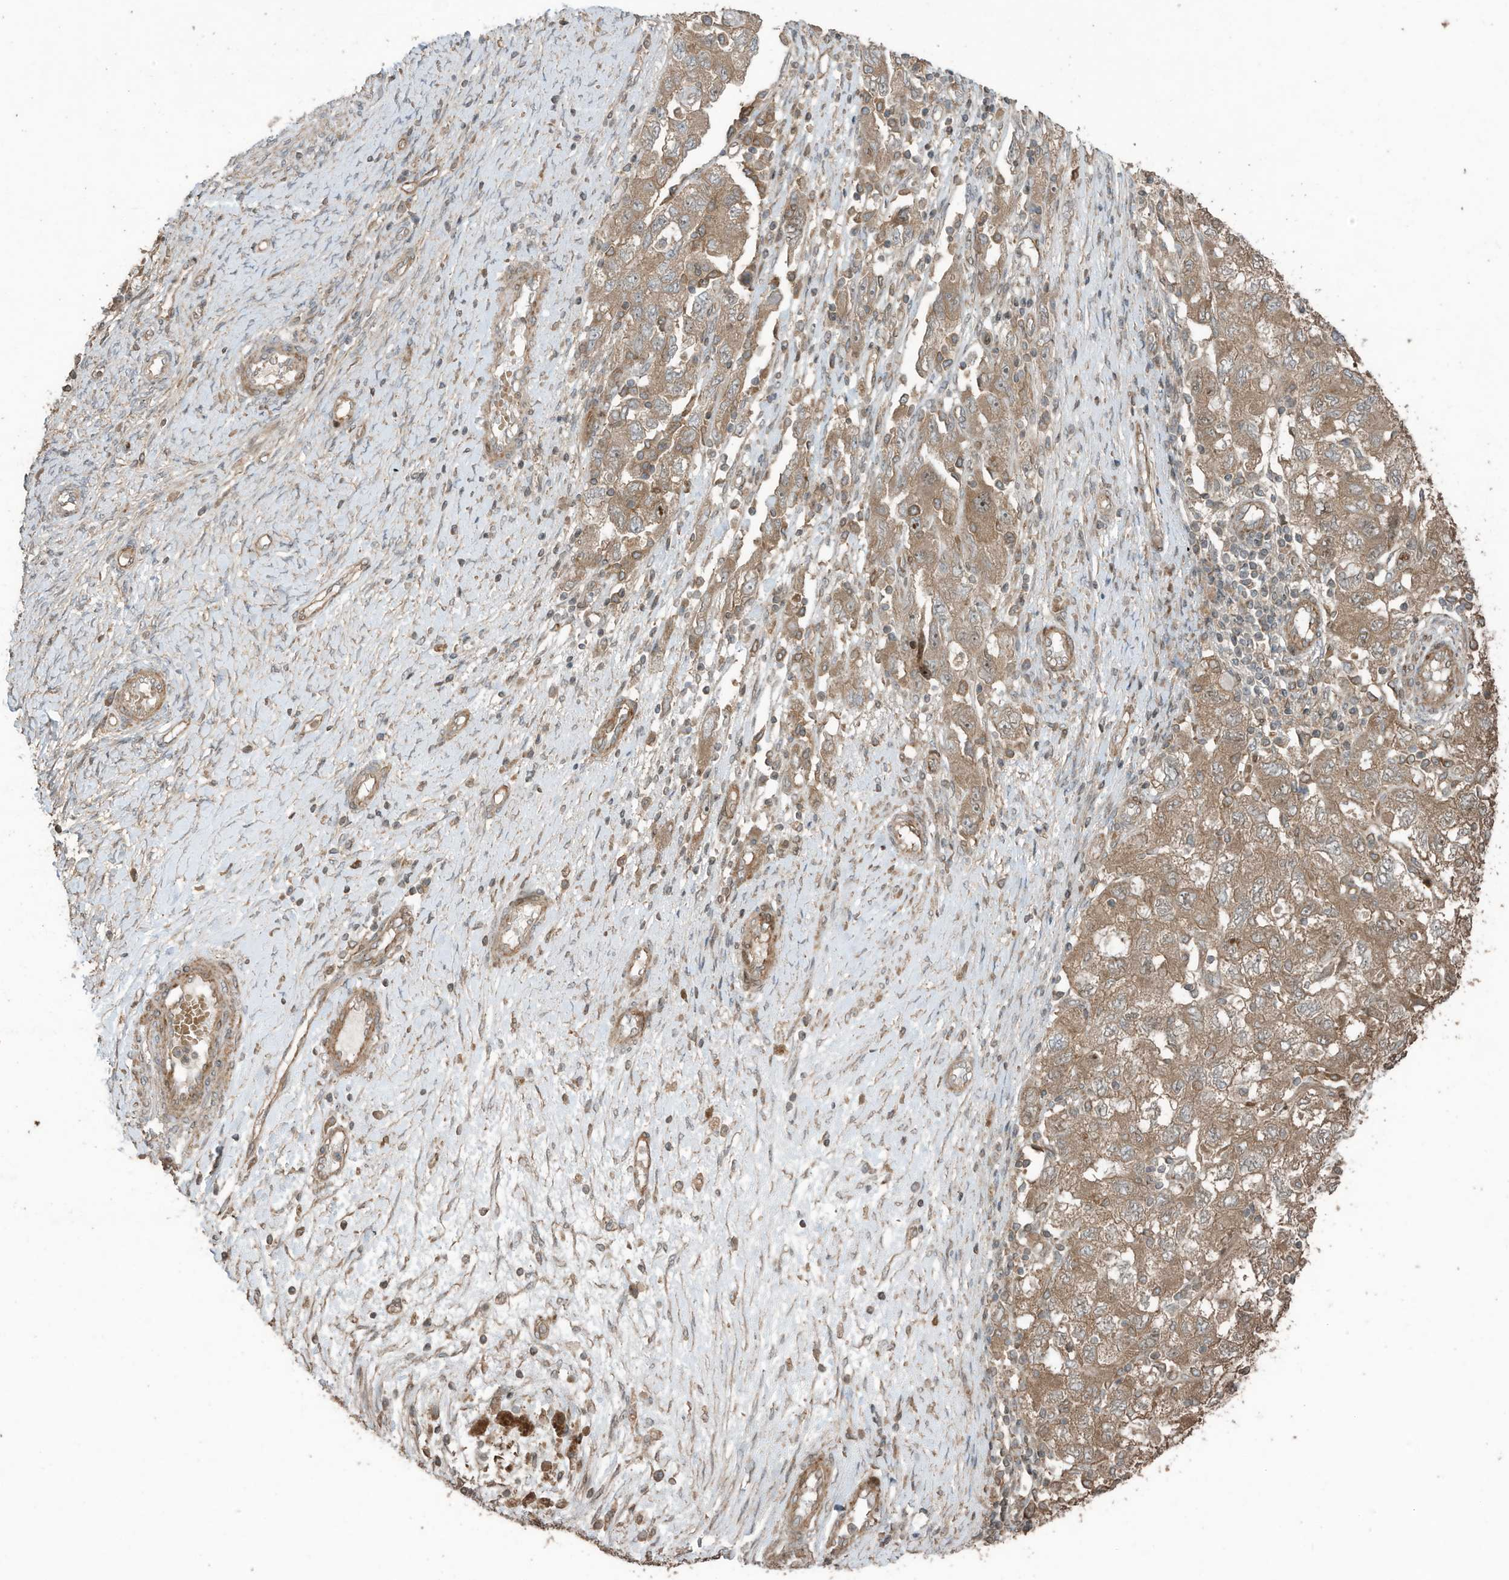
{"staining": {"intensity": "moderate", "quantity": ">75%", "location": "cytoplasmic/membranous"}, "tissue": "ovarian cancer", "cell_type": "Tumor cells", "image_type": "cancer", "snomed": [{"axis": "morphology", "description": "Carcinoma, NOS"}, {"axis": "morphology", "description": "Cystadenocarcinoma, serous, NOS"}, {"axis": "topography", "description": "Ovary"}], "caption": "About >75% of tumor cells in ovarian cancer (serous cystadenocarcinoma) reveal moderate cytoplasmic/membranous protein expression as visualized by brown immunohistochemical staining.", "gene": "ZNF653", "patient": {"sex": "female", "age": 69}}